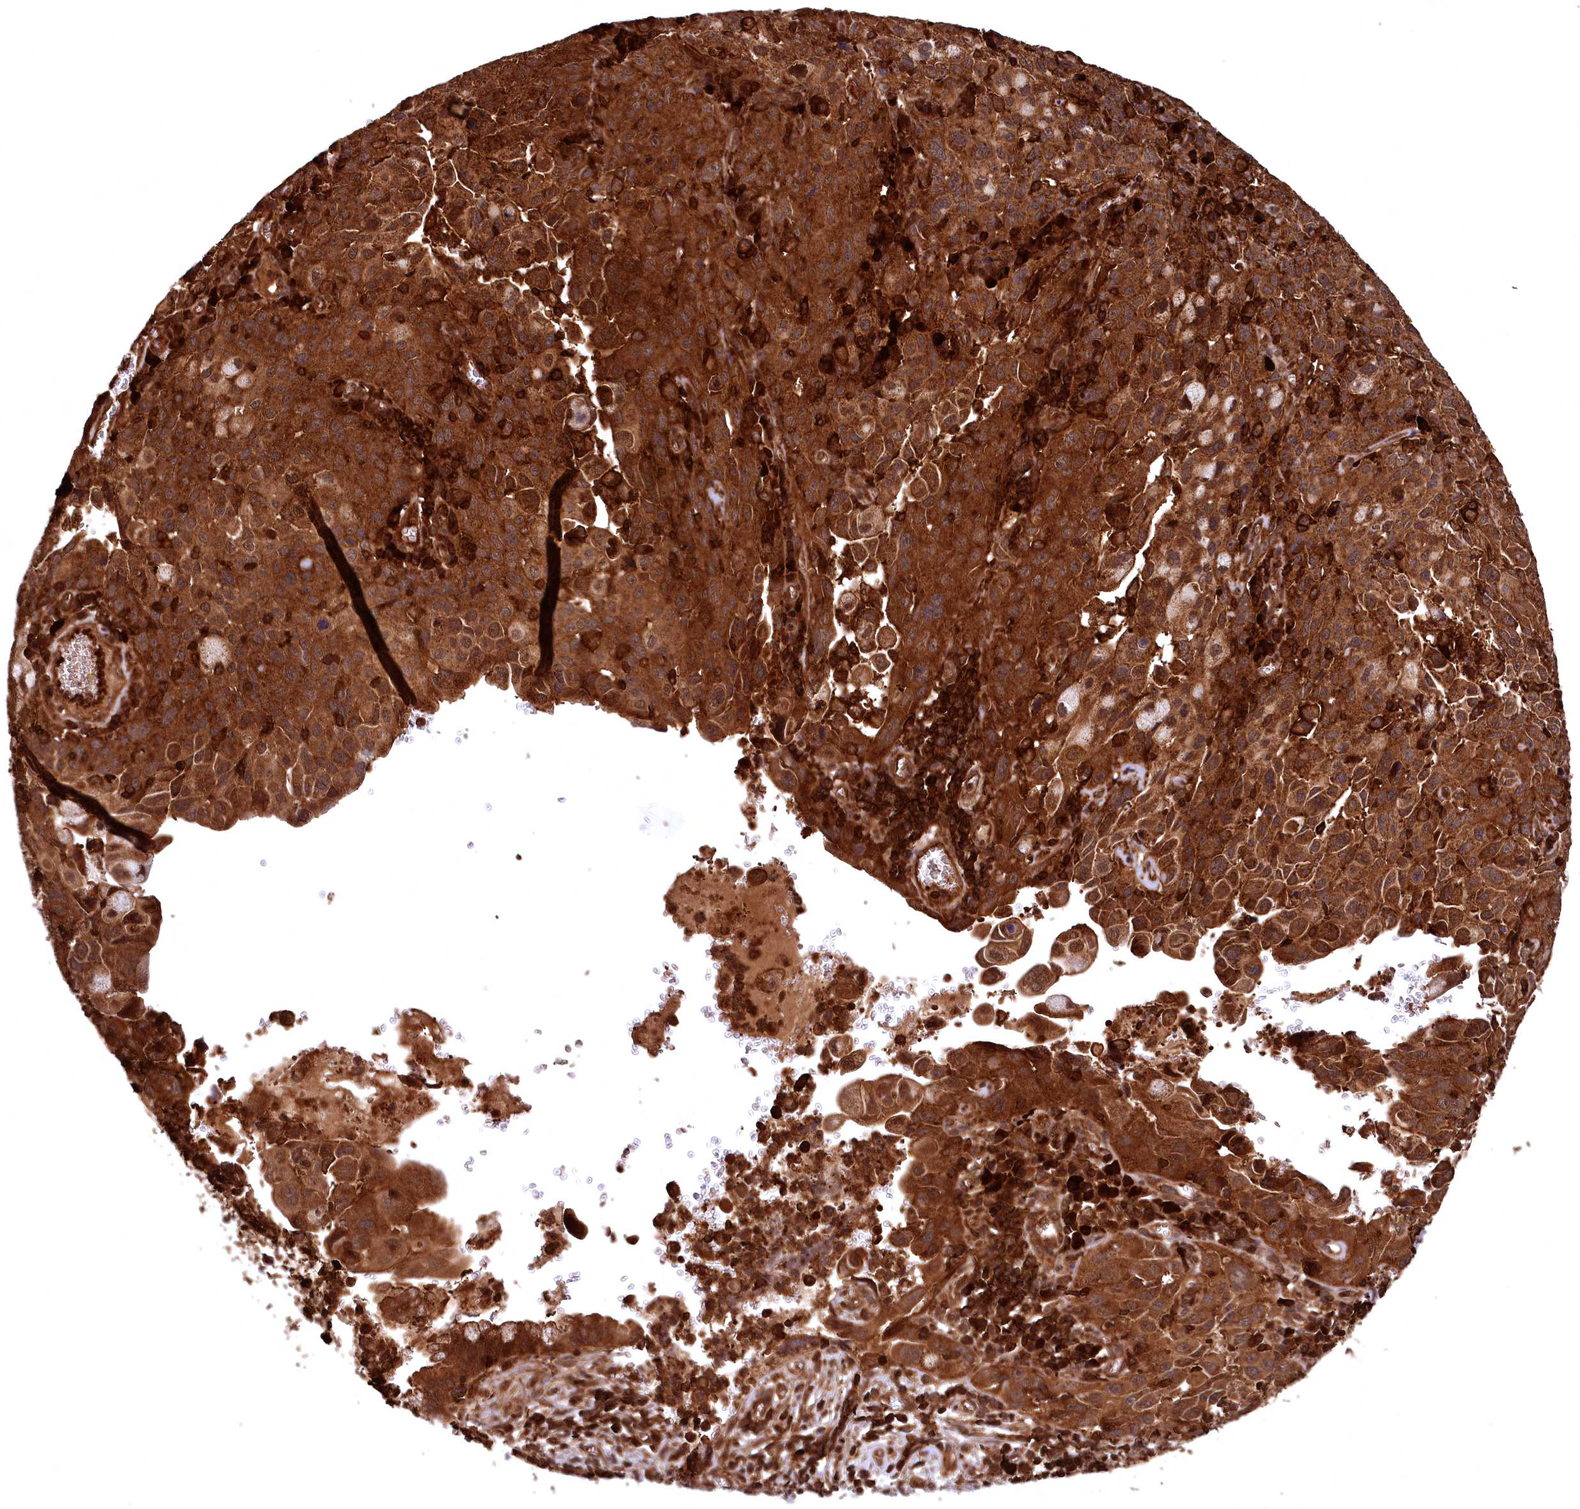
{"staining": {"intensity": "strong", "quantity": ">75%", "location": "cytoplasmic/membranous"}, "tissue": "cervical cancer", "cell_type": "Tumor cells", "image_type": "cancer", "snomed": [{"axis": "morphology", "description": "Squamous cell carcinoma, NOS"}, {"axis": "topography", "description": "Cervix"}], "caption": "Squamous cell carcinoma (cervical) stained for a protein (brown) reveals strong cytoplasmic/membranous positive staining in about >75% of tumor cells.", "gene": "STUB1", "patient": {"sex": "female", "age": 42}}